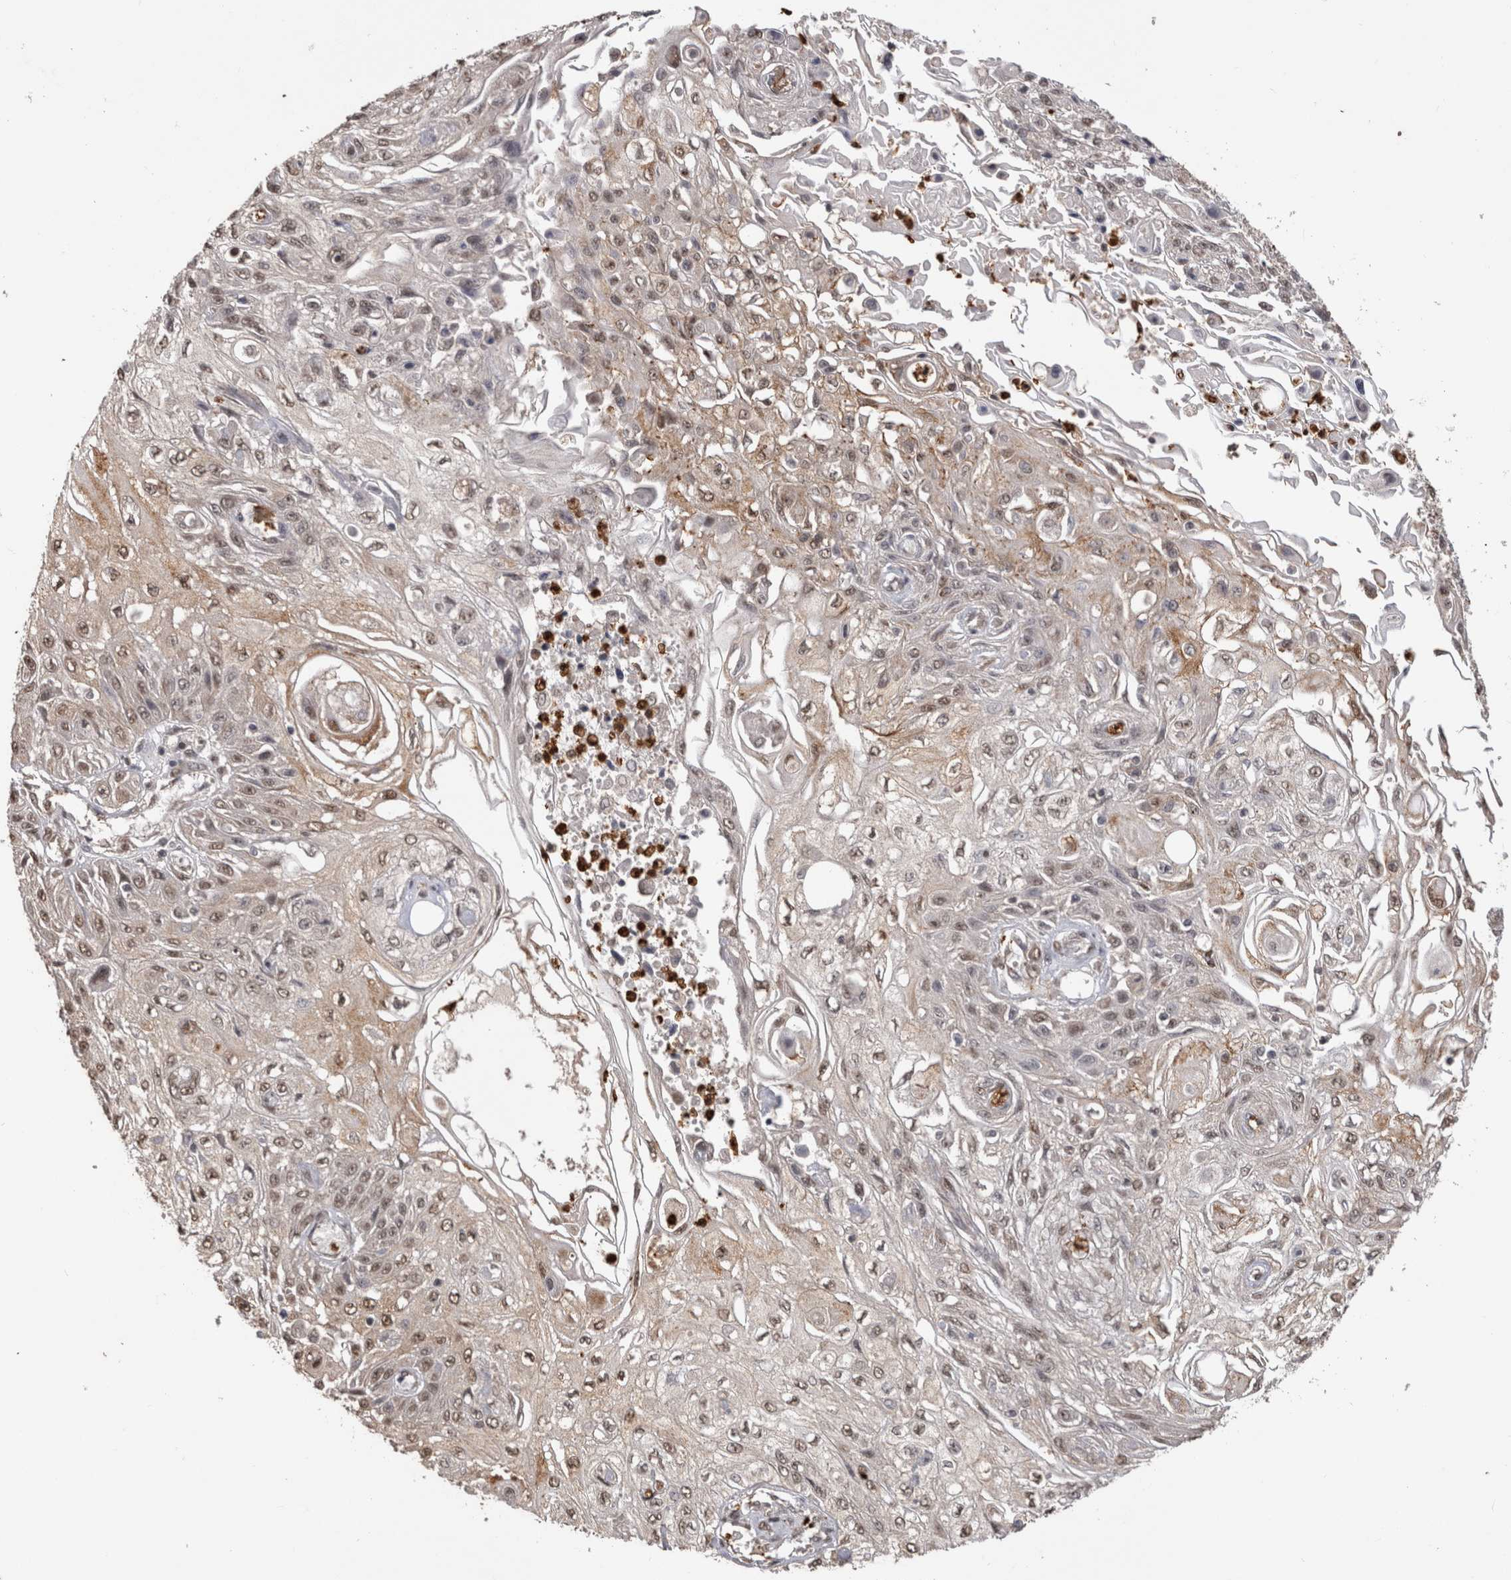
{"staining": {"intensity": "weak", "quantity": ">75%", "location": "cytoplasmic/membranous,nuclear"}, "tissue": "skin cancer", "cell_type": "Tumor cells", "image_type": "cancer", "snomed": [{"axis": "morphology", "description": "Squamous cell carcinoma, NOS"}, {"axis": "morphology", "description": "Squamous cell carcinoma, metastatic, NOS"}, {"axis": "topography", "description": "Skin"}, {"axis": "topography", "description": "Lymph node"}], "caption": "Immunohistochemical staining of human skin cancer exhibits low levels of weak cytoplasmic/membranous and nuclear staining in about >75% of tumor cells.", "gene": "PAK4", "patient": {"sex": "male", "age": 75}}